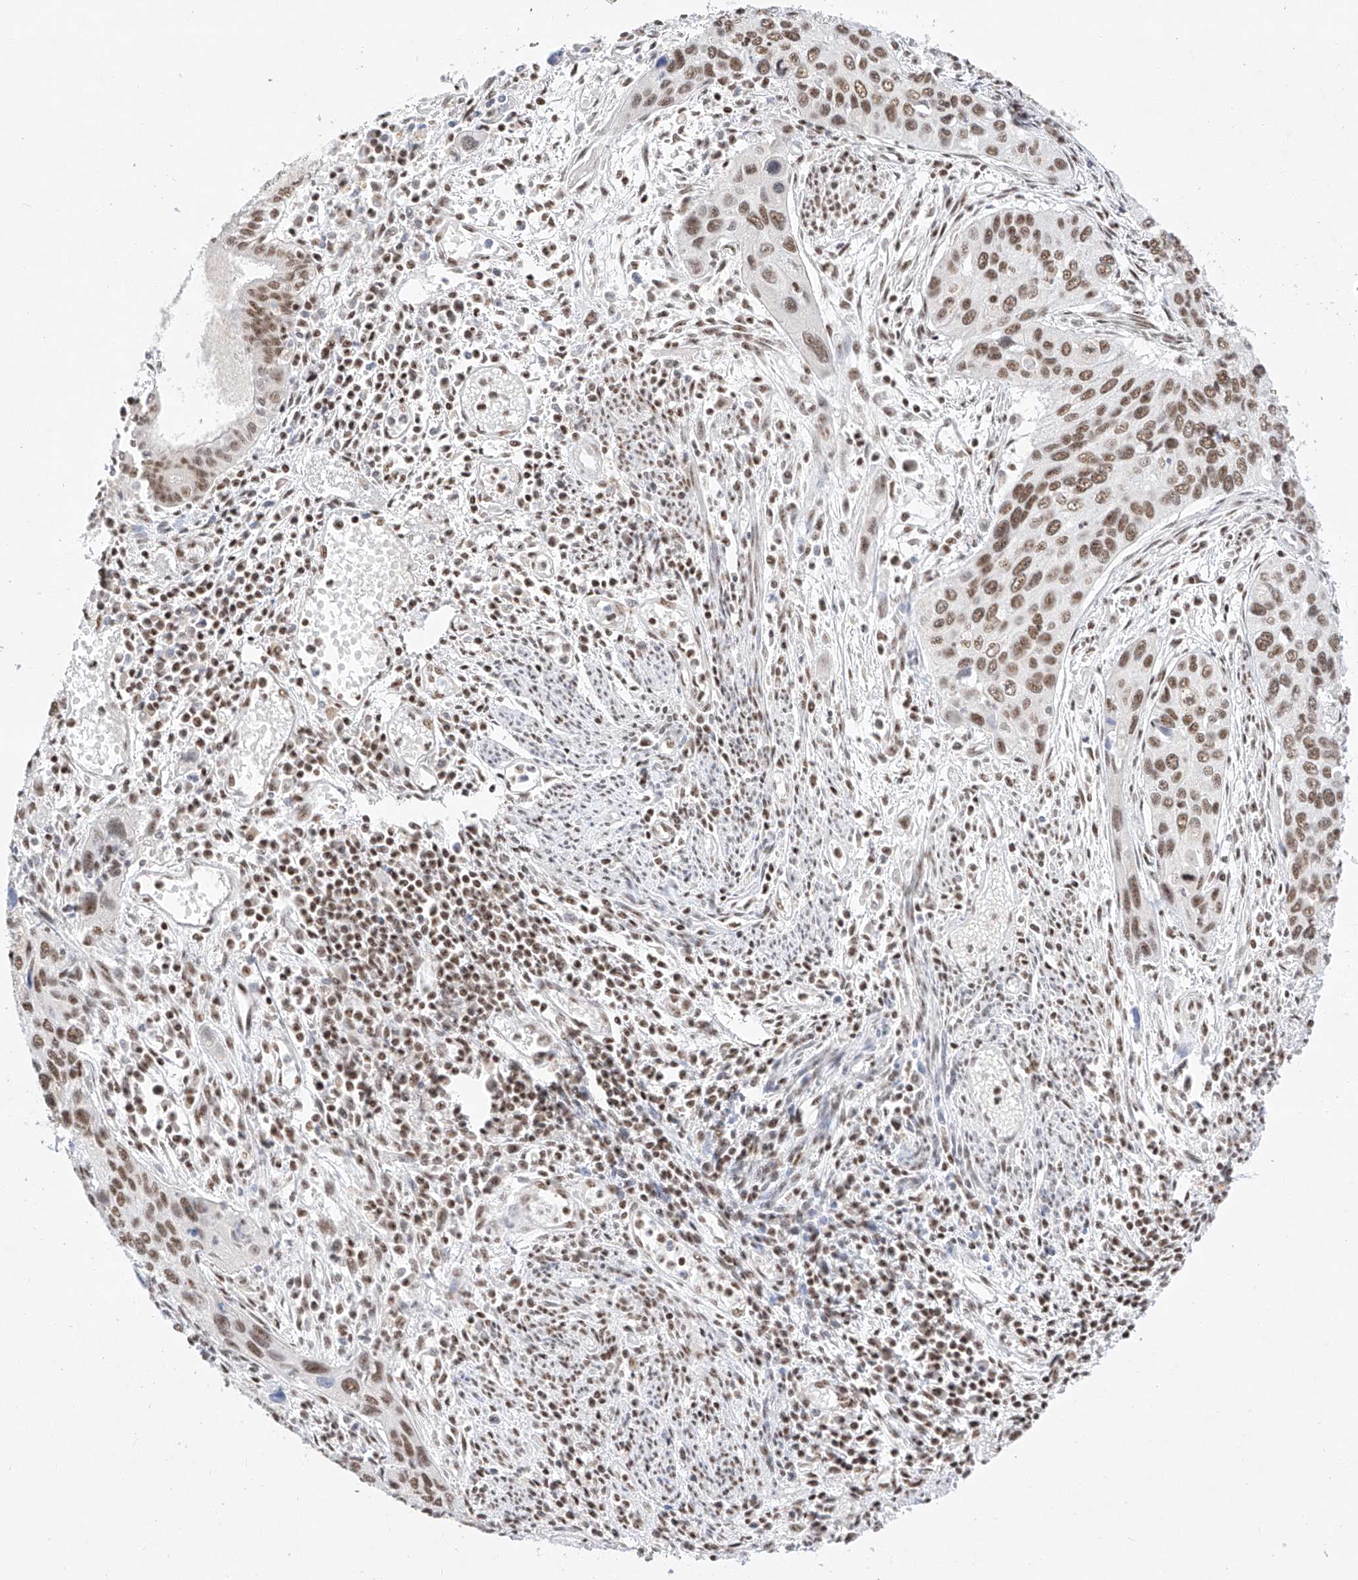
{"staining": {"intensity": "moderate", "quantity": ">75%", "location": "nuclear"}, "tissue": "cervical cancer", "cell_type": "Tumor cells", "image_type": "cancer", "snomed": [{"axis": "morphology", "description": "Squamous cell carcinoma, NOS"}, {"axis": "topography", "description": "Cervix"}], "caption": "About >75% of tumor cells in squamous cell carcinoma (cervical) exhibit moderate nuclear protein expression as visualized by brown immunohistochemical staining.", "gene": "NRF1", "patient": {"sex": "female", "age": 55}}